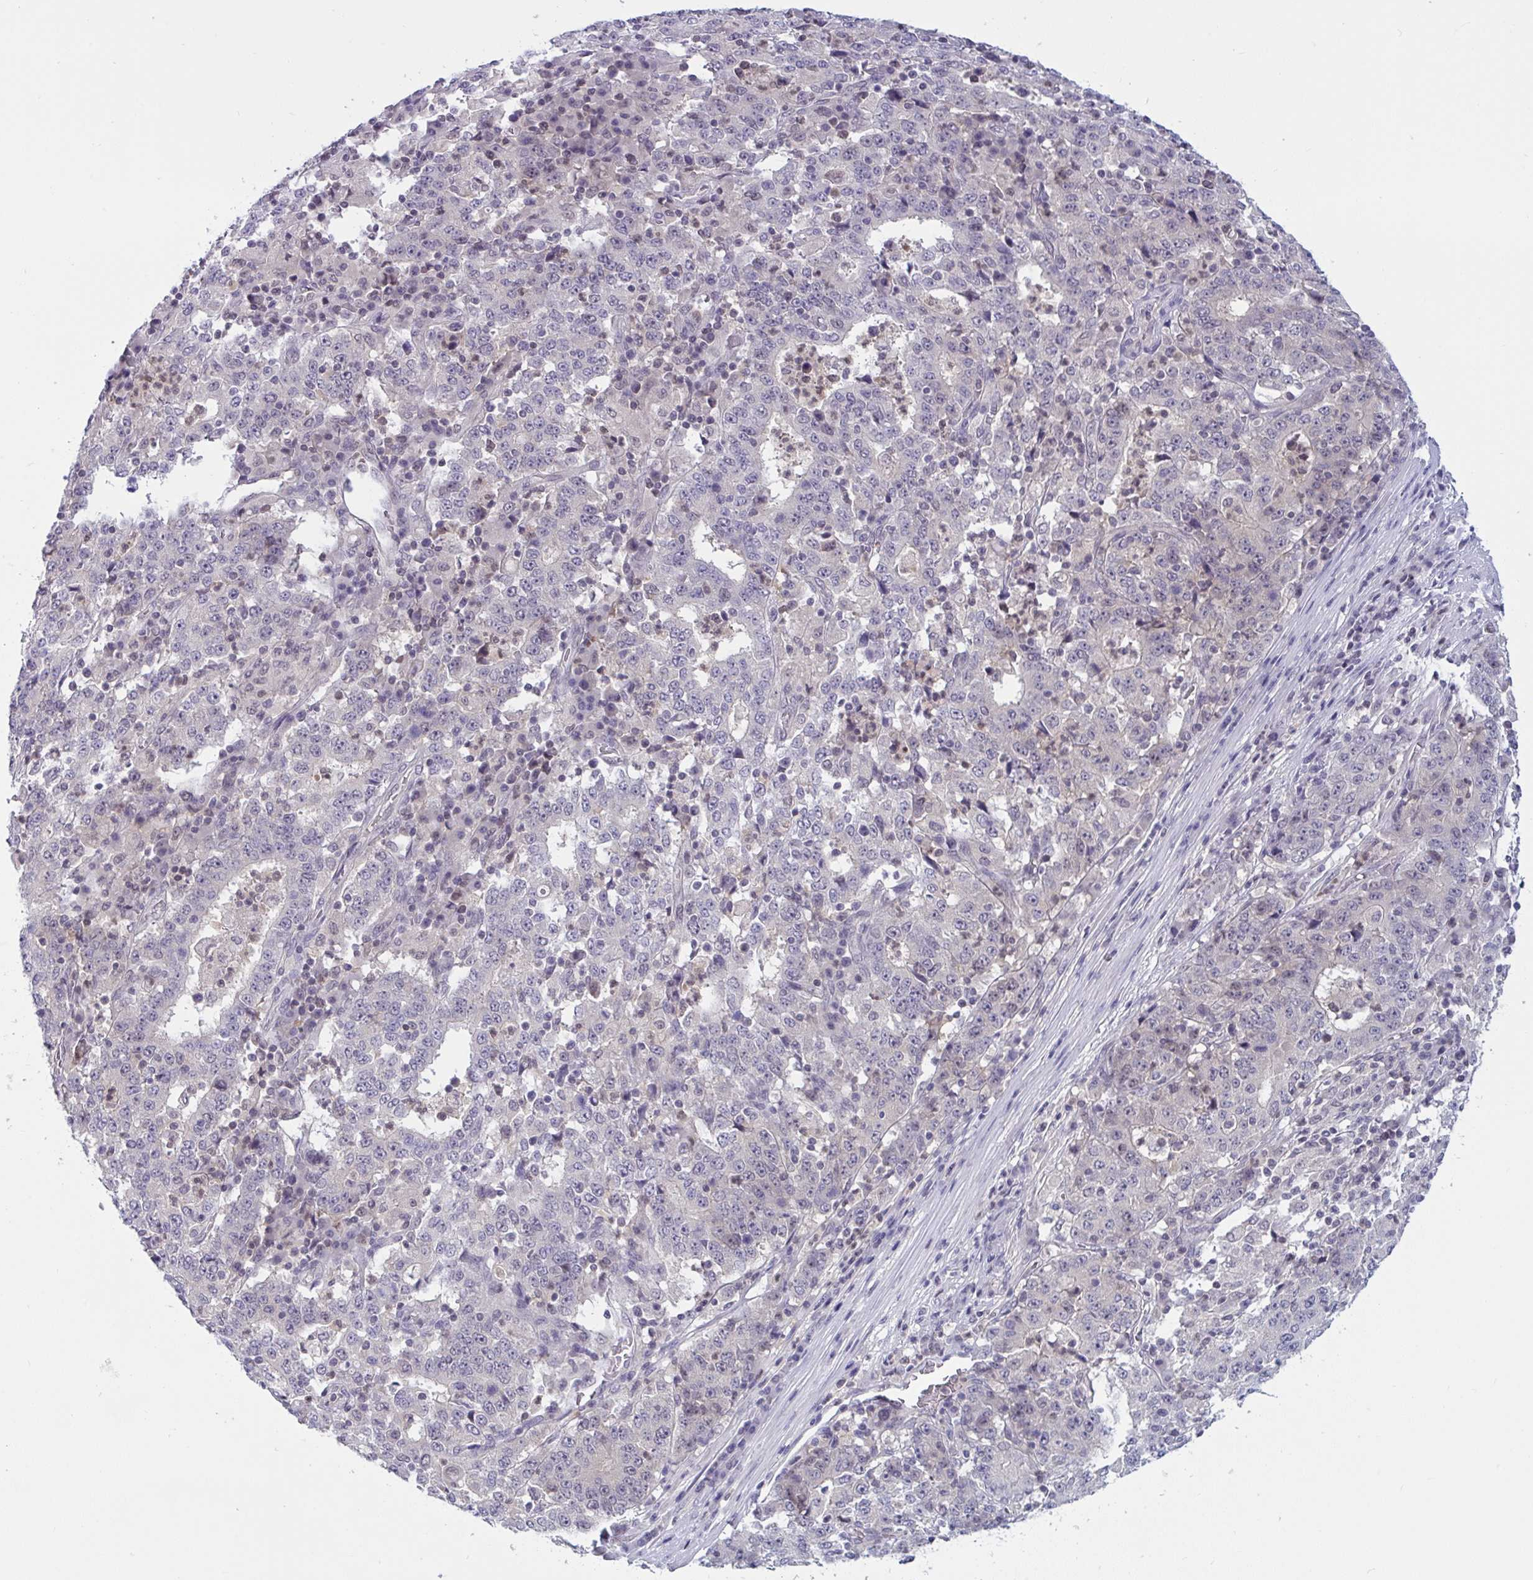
{"staining": {"intensity": "negative", "quantity": "none", "location": "none"}, "tissue": "stomach cancer", "cell_type": "Tumor cells", "image_type": "cancer", "snomed": [{"axis": "morphology", "description": "Adenocarcinoma, NOS"}, {"axis": "topography", "description": "Stomach"}], "caption": "This micrograph is of adenocarcinoma (stomach) stained with IHC to label a protein in brown with the nuclei are counter-stained blue. There is no expression in tumor cells. The staining was performed using DAB to visualize the protein expression in brown, while the nuclei were stained in blue with hematoxylin (Magnification: 20x).", "gene": "TSN", "patient": {"sex": "male", "age": 59}}